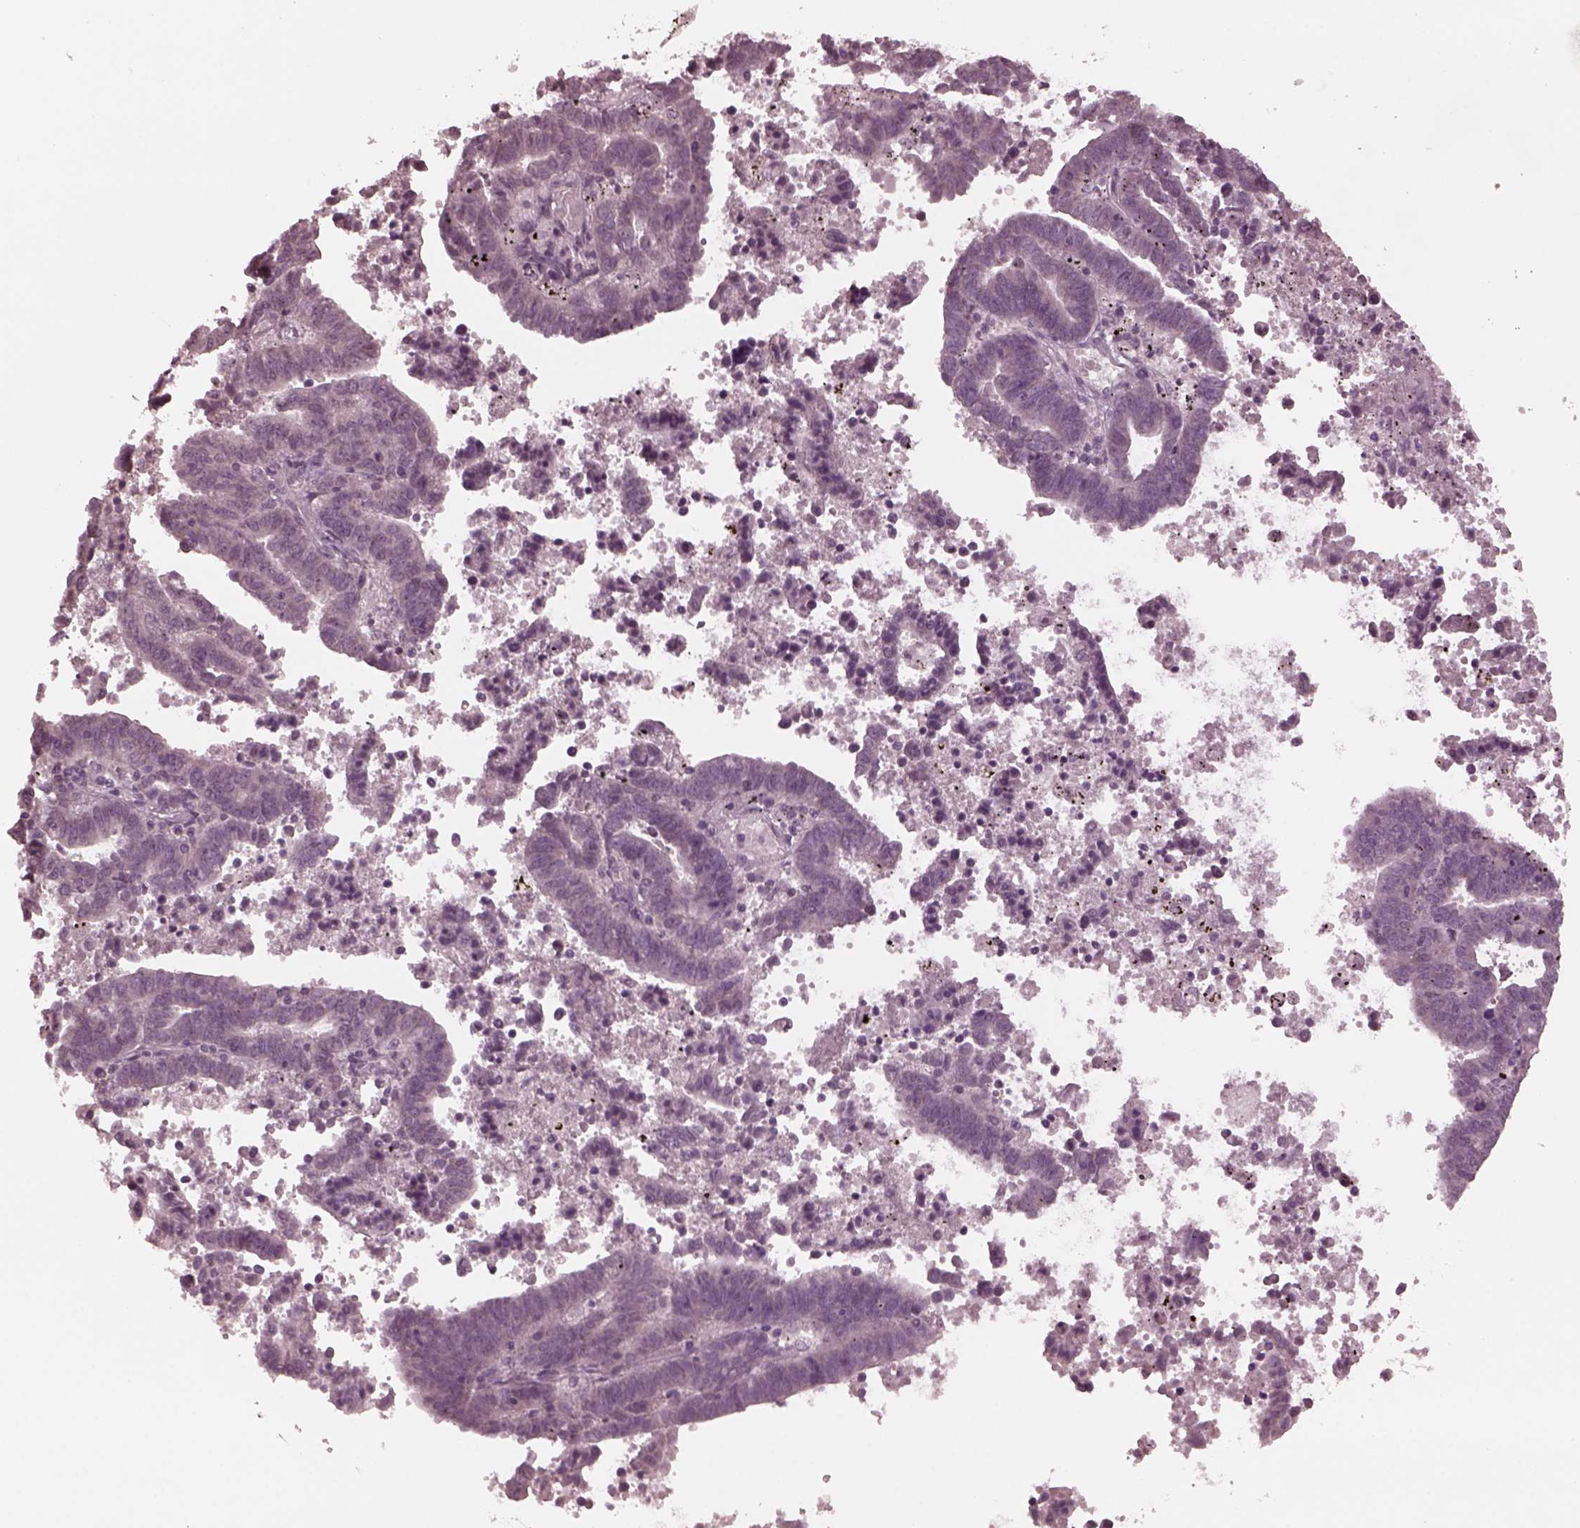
{"staining": {"intensity": "negative", "quantity": "none", "location": "none"}, "tissue": "endometrial cancer", "cell_type": "Tumor cells", "image_type": "cancer", "snomed": [{"axis": "morphology", "description": "Adenocarcinoma, NOS"}, {"axis": "topography", "description": "Uterus"}], "caption": "Tumor cells are negative for protein expression in human endometrial cancer.", "gene": "RGS7", "patient": {"sex": "female", "age": 83}}